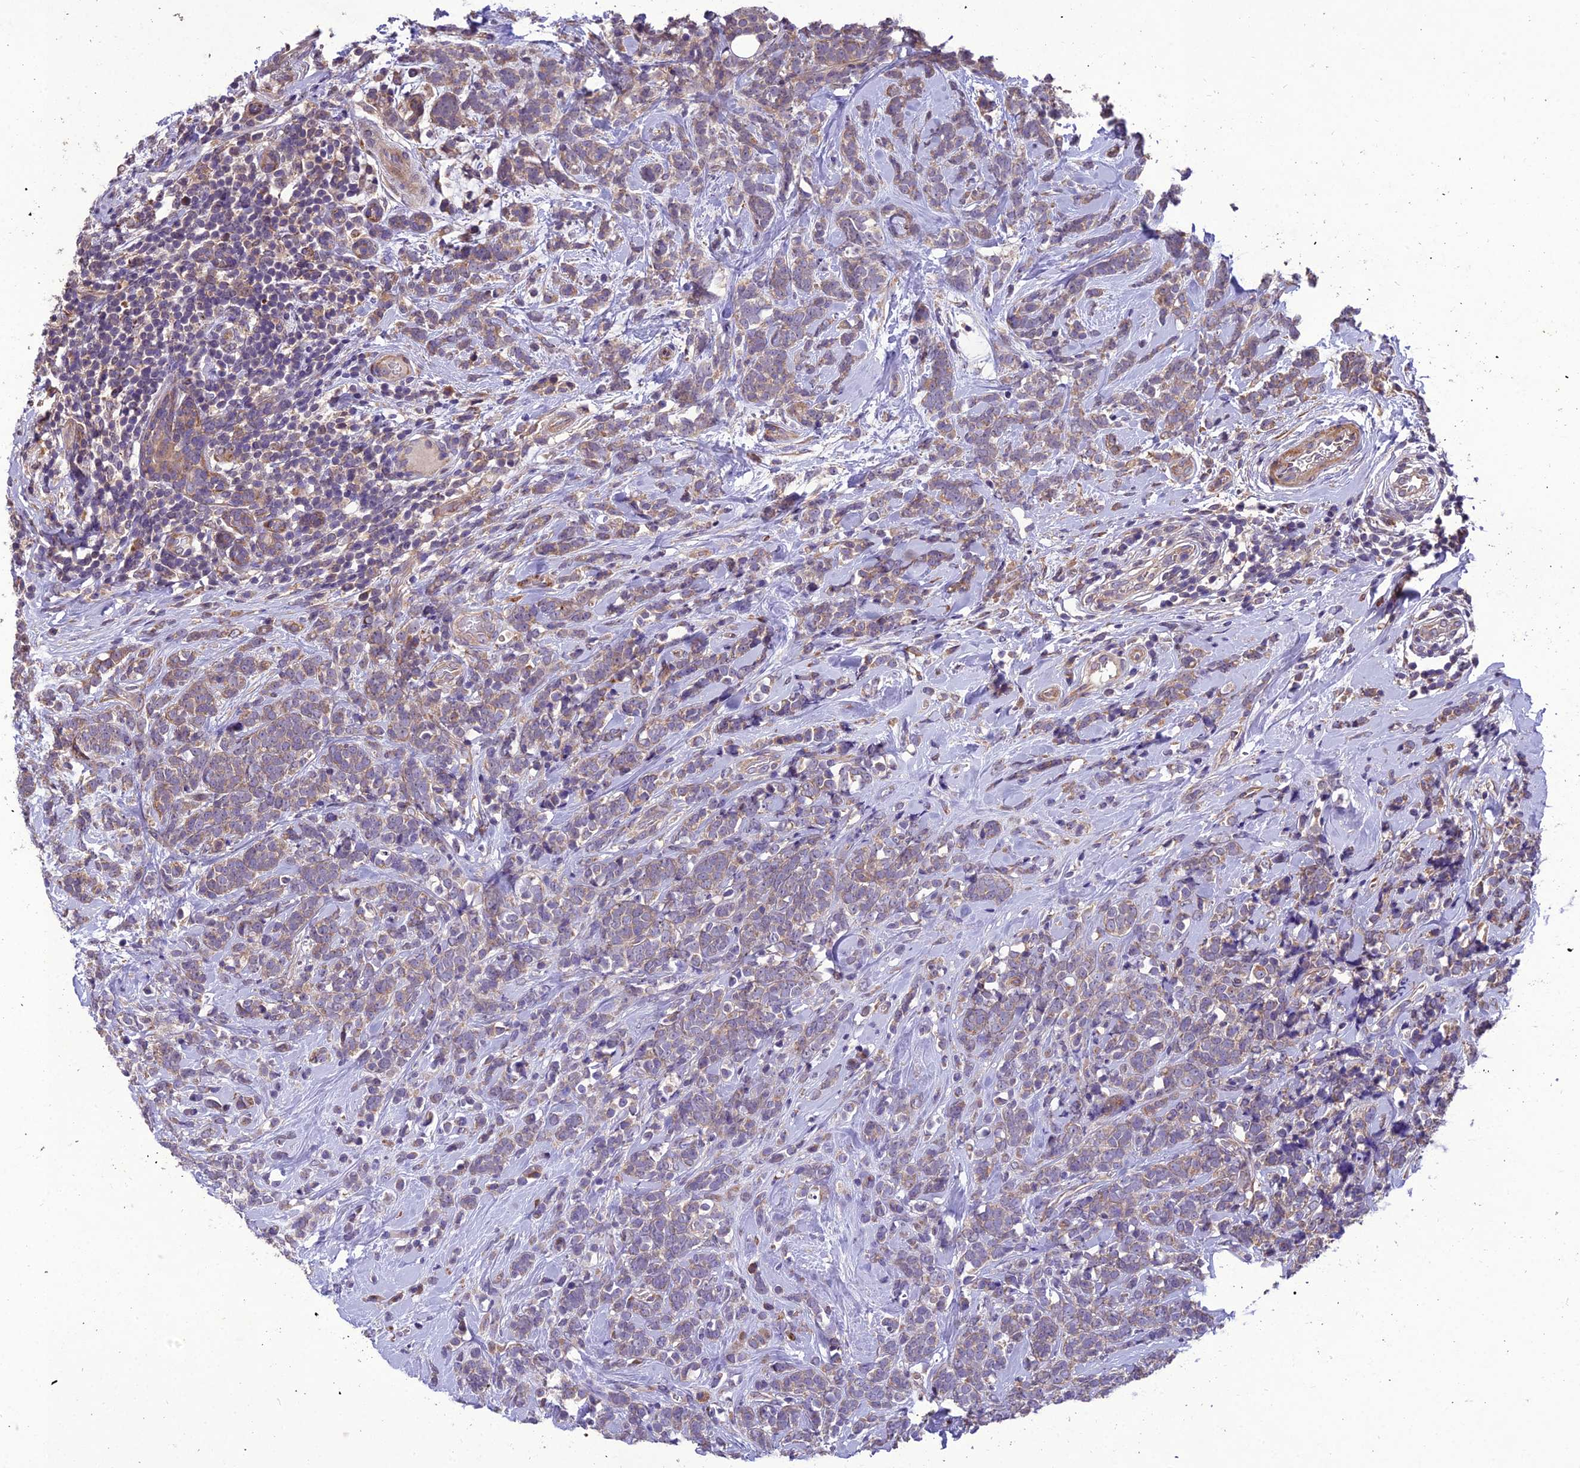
{"staining": {"intensity": "weak", "quantity": "25%-75%", "location": "cytoplasmic/membranous"}, "tissue": "breast cancer", "cell_type": "Tumor cells", "image_type": "cancer", "snomed": [{"axis": "morphology", "description": "Lobular carcinoma"}, {"axis": "topography", "description": "Breast"}], "caption": "This is an image of IHC staining of lobular carcinoma (breast), which shows weak expression in the cytoplasmic/membranous of tumor cells.", "gene": "CENPL", "patient": {"sex": "female", "age": 58}}